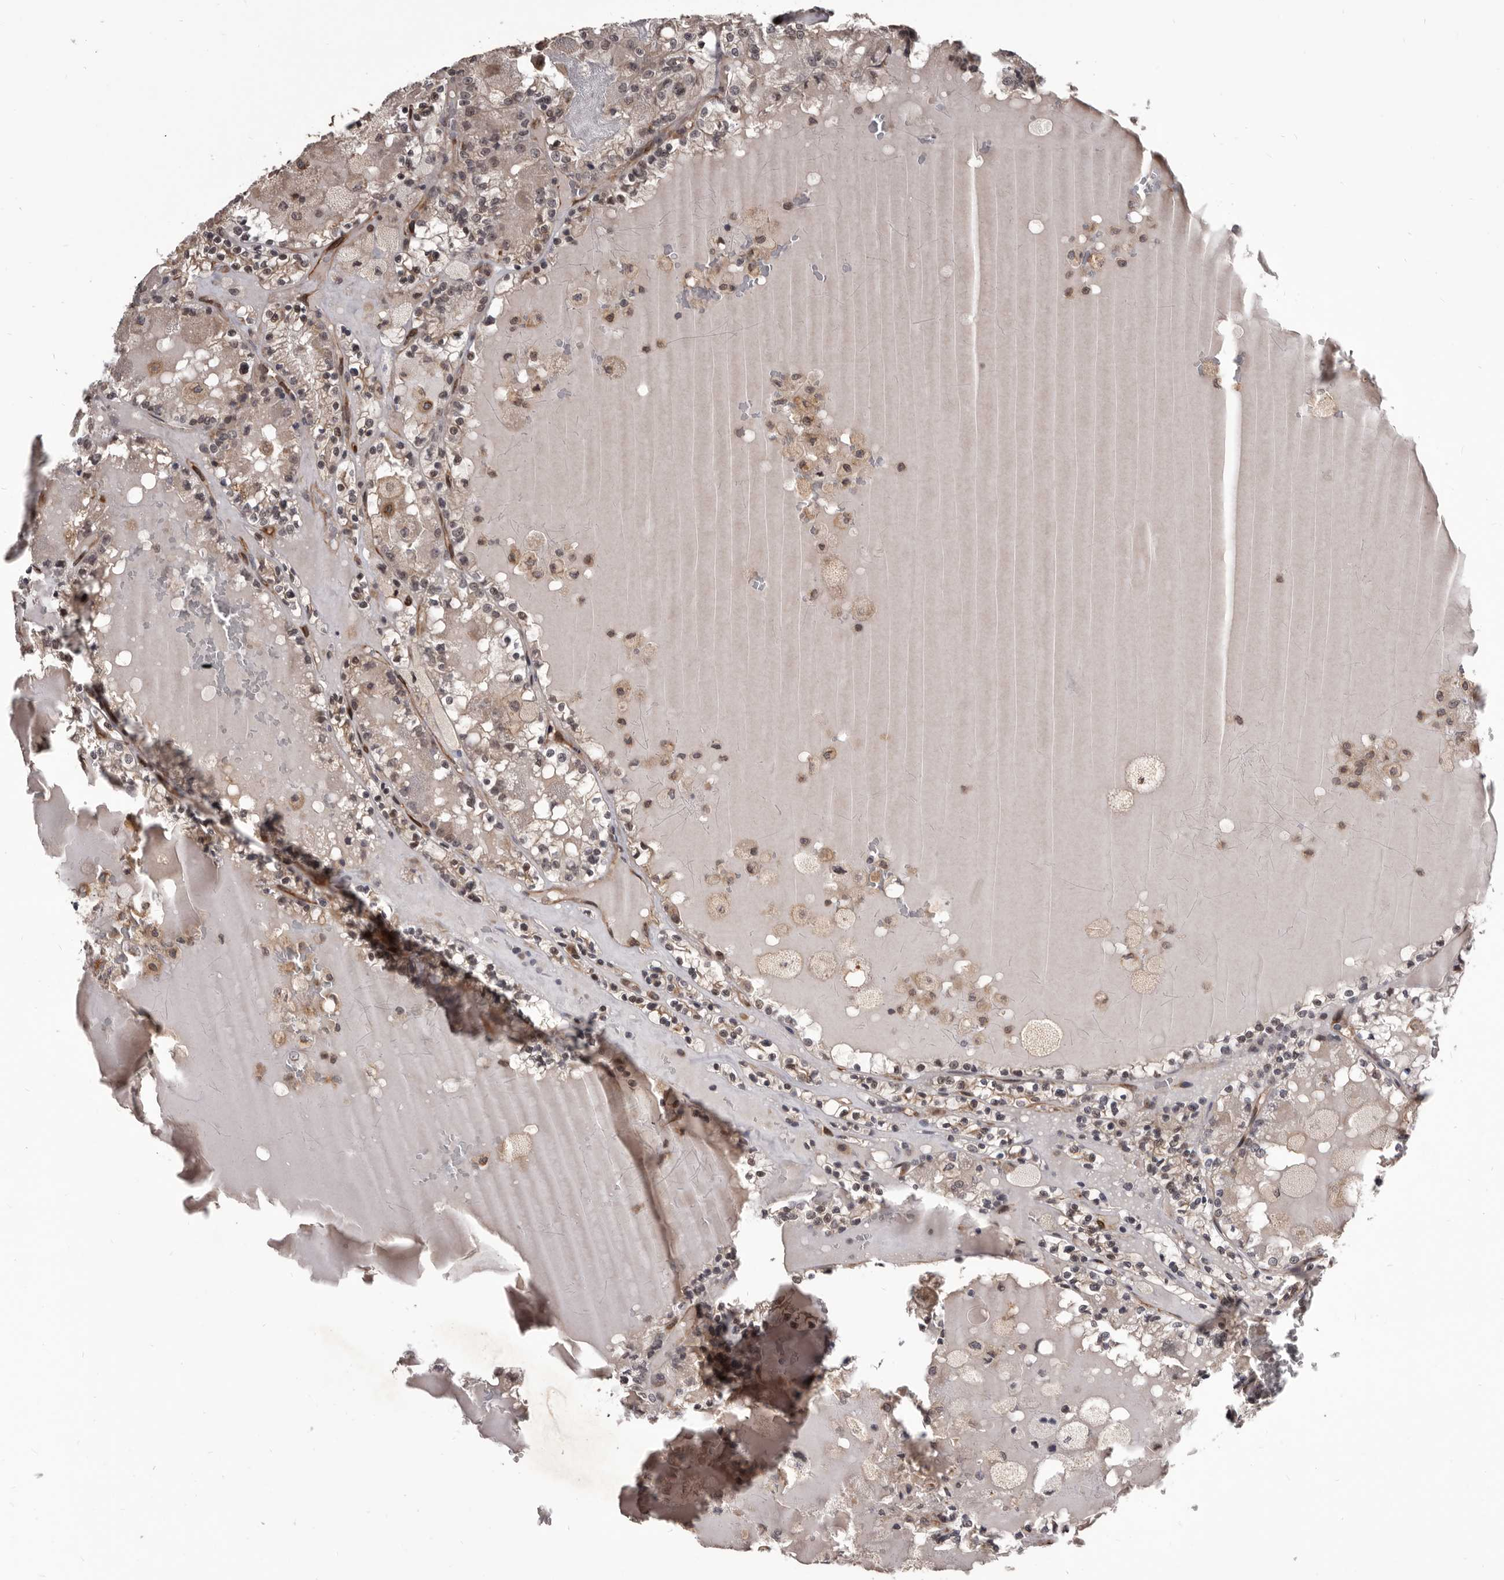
{"staining": {"intensity": "weak", "quantity": "<25%", "location": "cytoplasmic/membranous"}, "tissue": "renal cancer", "cell_type": "Tumor cells", "image_type": "cancer", "snomed": [{"axis": "morphology", "description": "Adenocarcinoma, NOS"}, {"axis": "topography", "description": "Kidney"}], "caption": "Adenocarcinoma (renal) stained for a protein using IHC displays no staining tumor cells.", "gene": "ADAMTS20", "patient": {"sex": "female", "age": 56}}